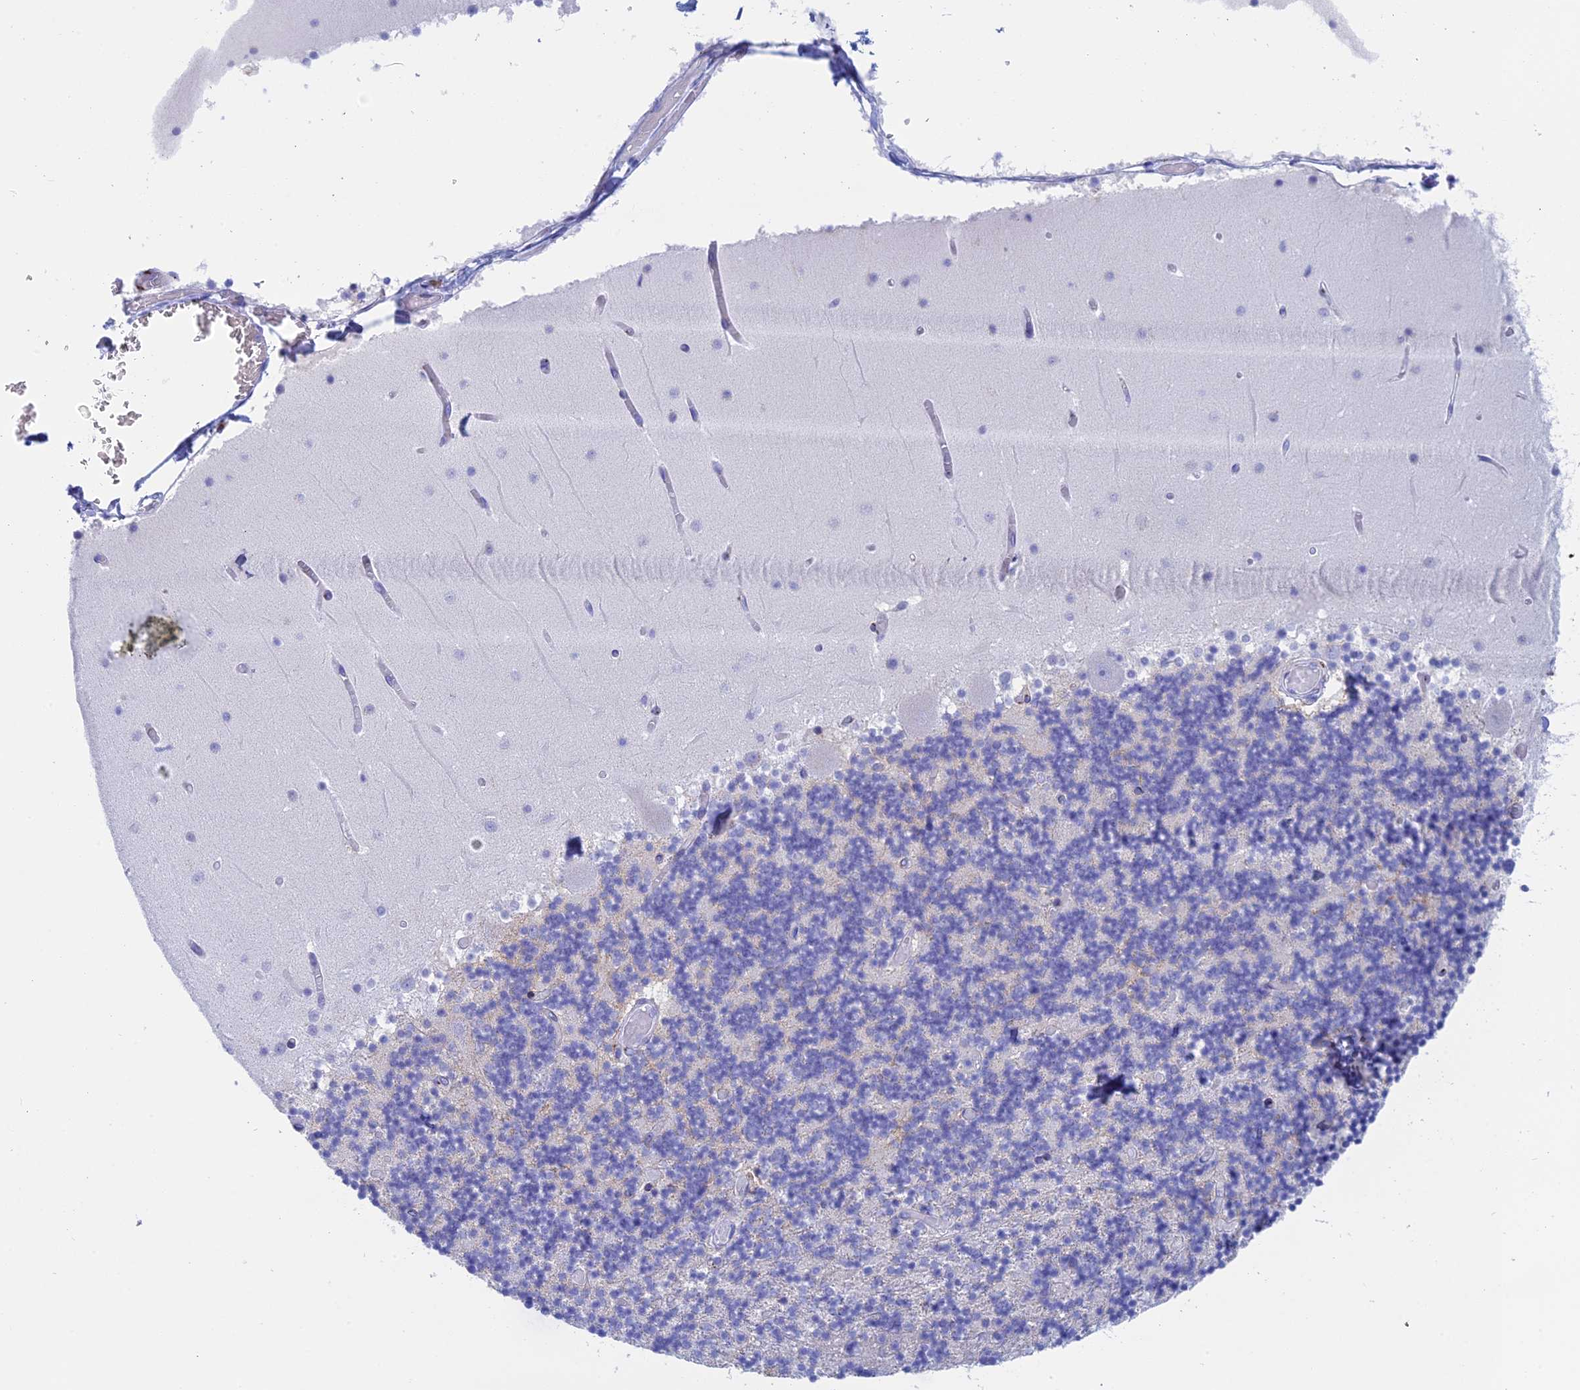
{"staining": {"intensity": "negative", "quantity": "none", "location": "none"}, "tissue": "cerebellum", "cell_type": "Cells in granular layer", "image_type": "normal", "snomed": [{"axis": "morphology", "description": "Normal tissue, NOS"}, {"axis": "topography", "description": "Cerebellum"}], "caption": "Immunohistochemical staining of unremarkable human cerebellum demonstrates no significant positivity in cells in granular layer.", "gene": "ERICH4", "patient": {"sex": "female", "age": 28}}